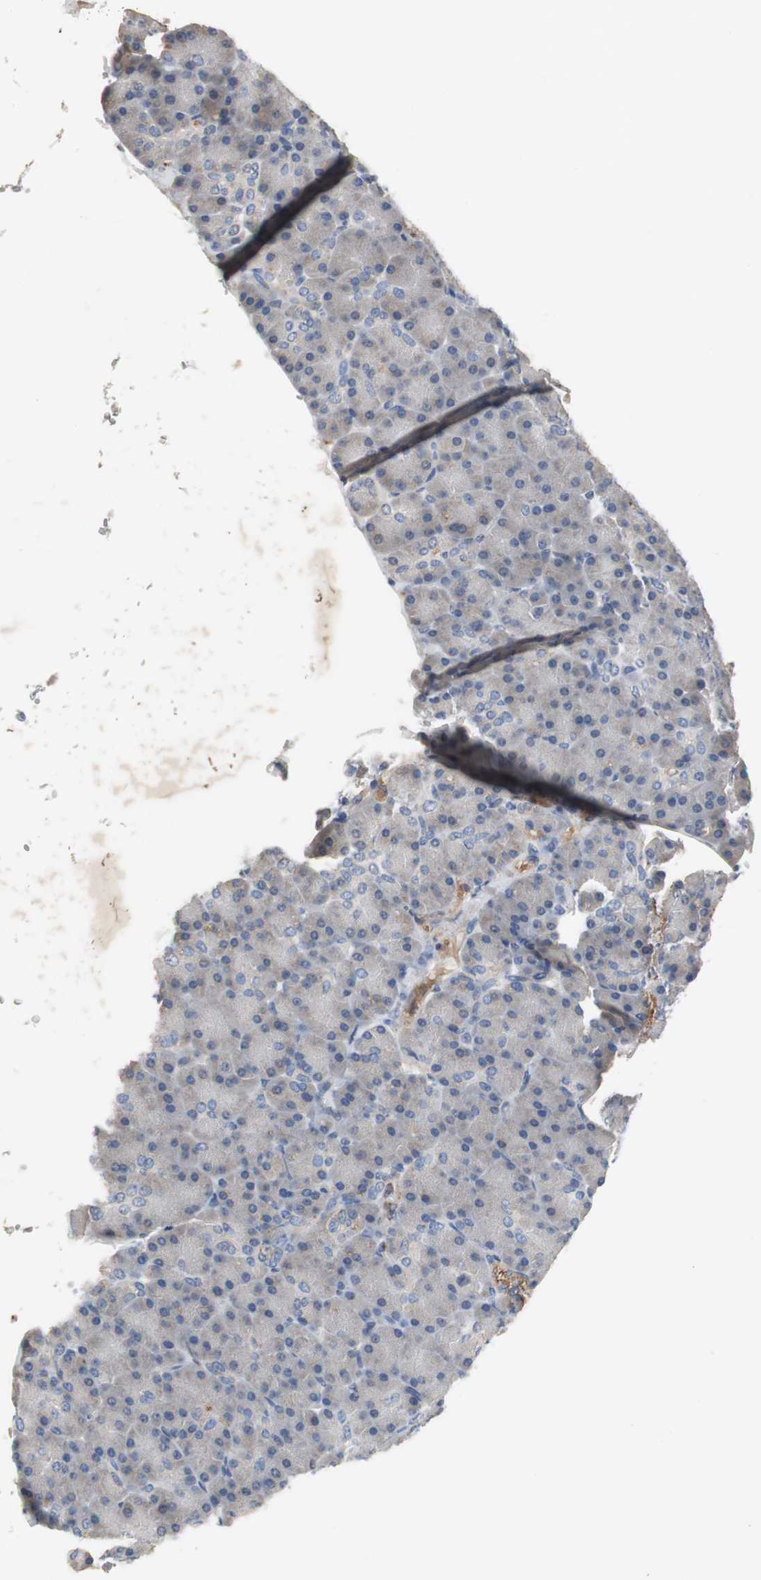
{"staining": {"intensity": "negative", "quantity": "none", "location": "none"}, "tissue": "pancreas", "cell_type": "Exocrine glandular cells", "image_type": "normal", "snomed": [{"axis": "morphology", "description": "Normal tissue, NOS"}, {"axis": "topography", "description": "Pancreas"}], "caption": "Immunohistochemistry (IHC) of normal human pancreas reveals no positivity in exocrine glandular cells.", "gene": "SORT1", "patient": {"sex": "female", "age": 43}}